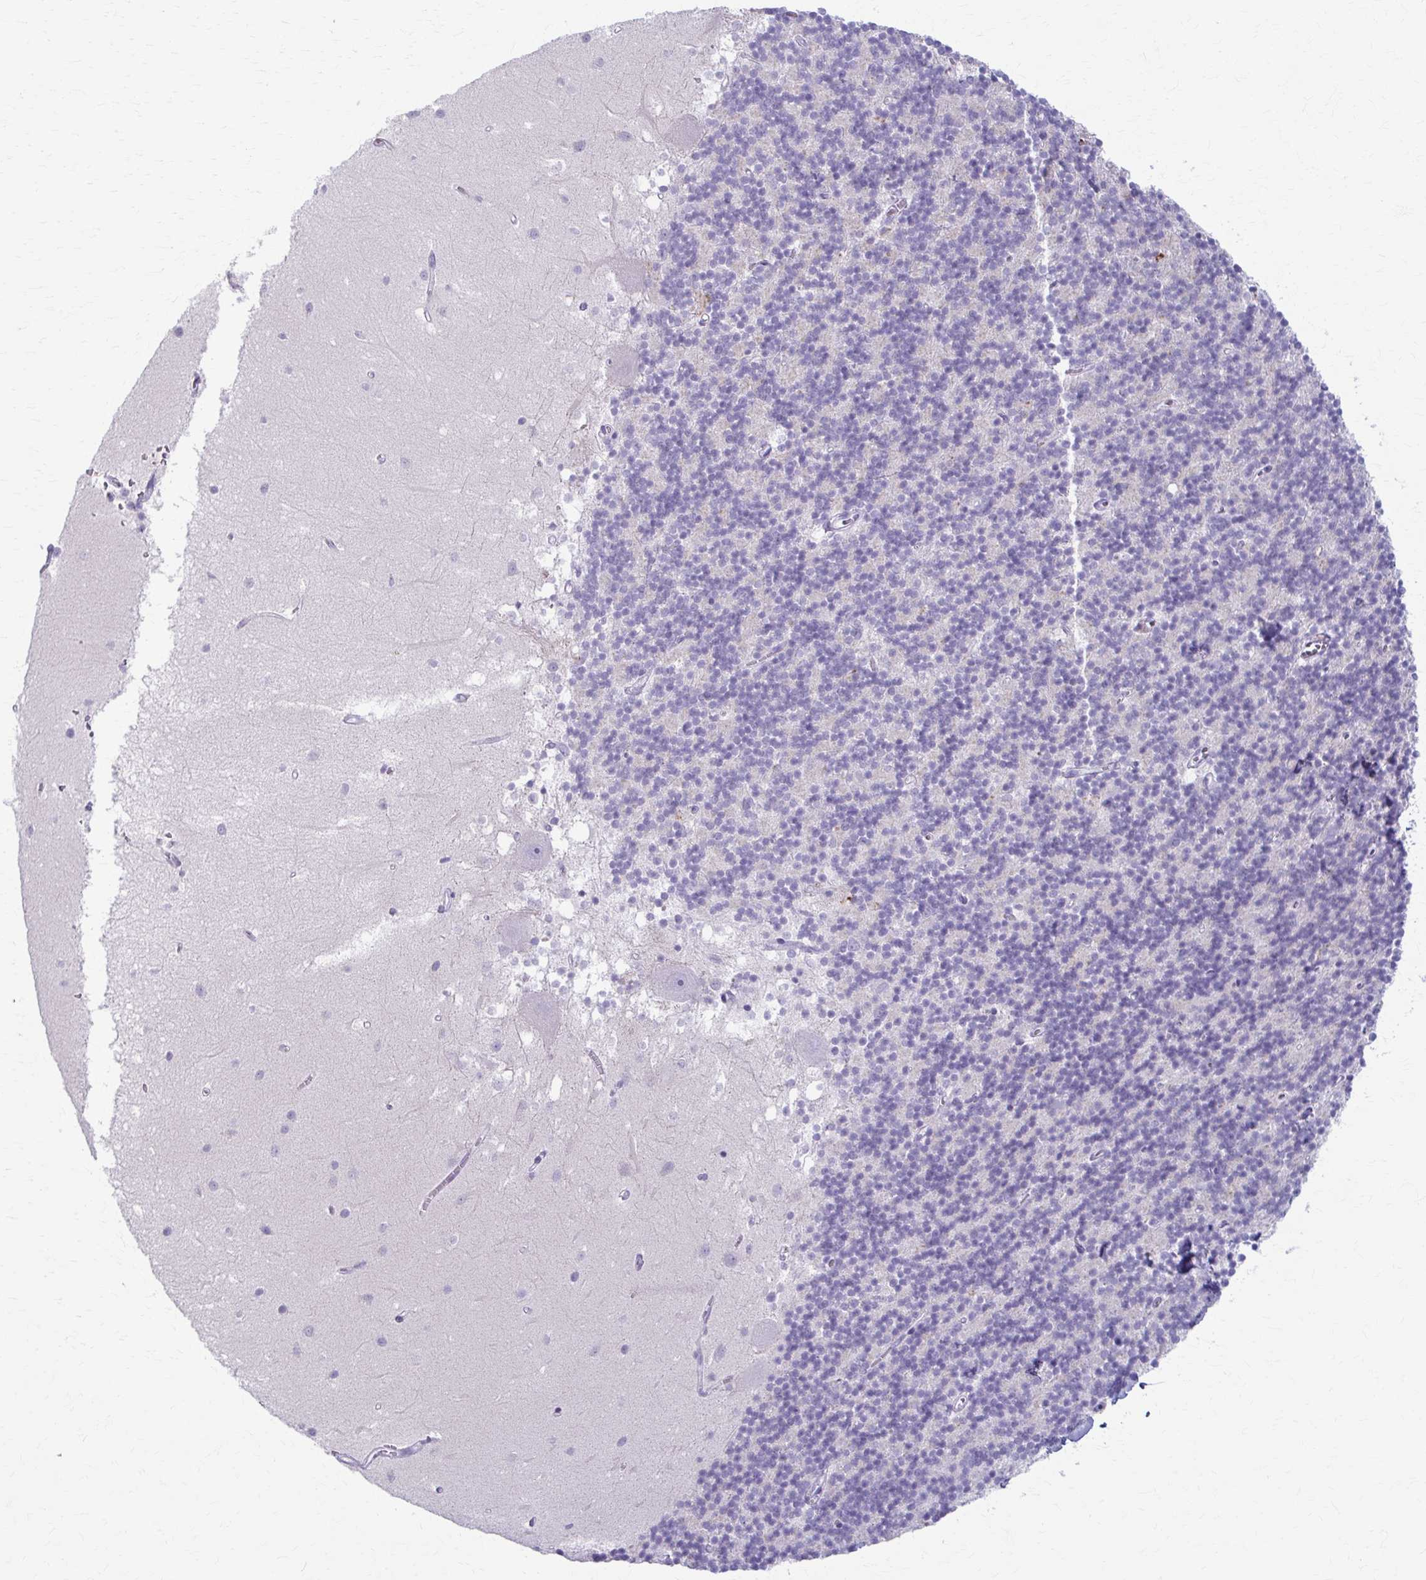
{"staining": {"intensity": "negative", "quantity": "none", "location": "none"}, "tissue": "cerebellum", "cell_type": "Cells in granular layer", "image_type": "normal", "snomed": [{"axis": "morphology", "description": "Normal tissue, NOS"}, {"axis": "topography", "description": "Cerebellum"}], "caption": "This is a image of IHC staining of normal cerebellum, which shows no expression in cells in granular layer. (Brightfield microscopy of DAB immunohistochemistry (IHC) at high magnification).", "gene": "LDLRAP1", "patient": {"sex": "male", "age": 54}}